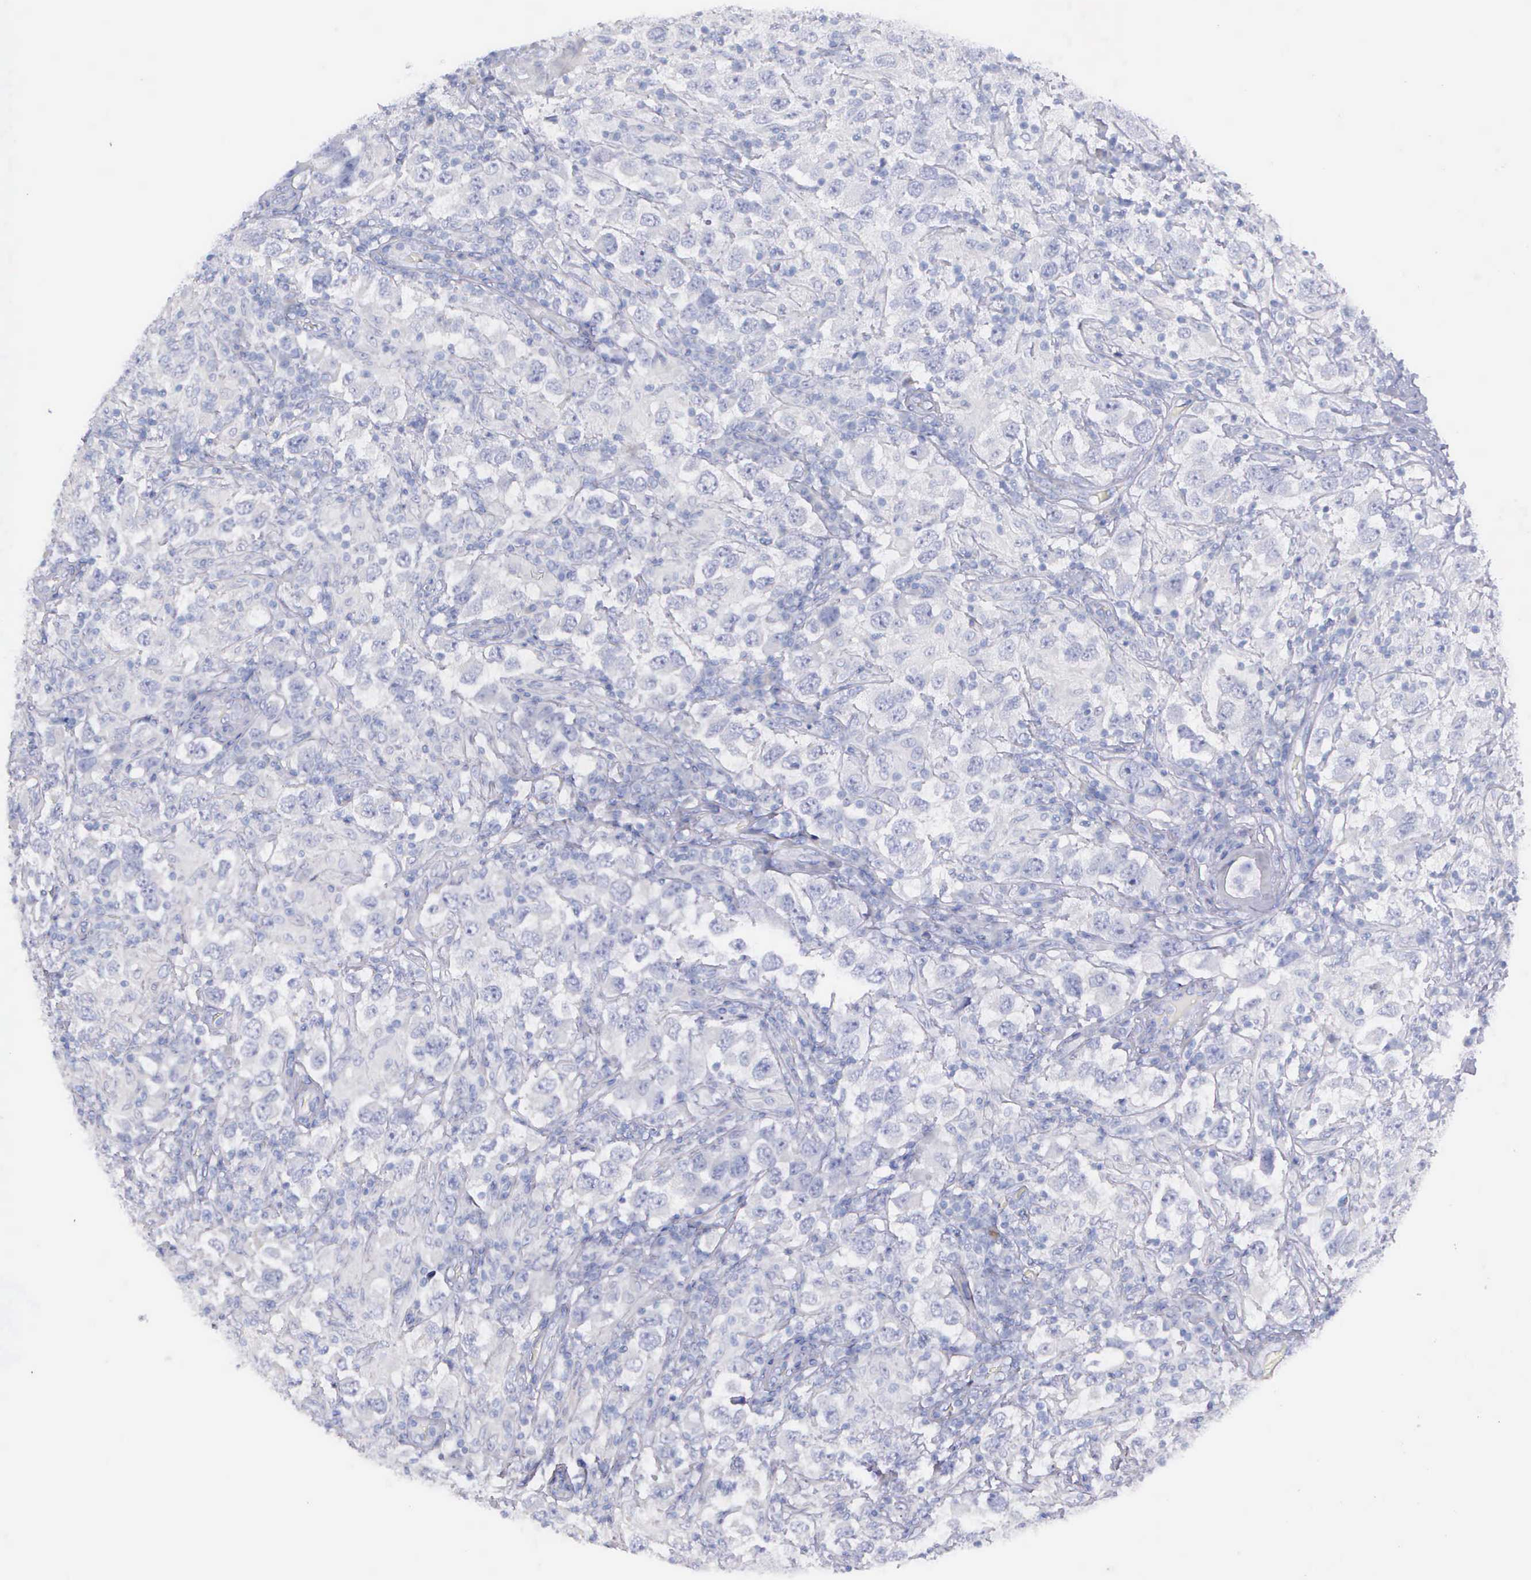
{"staining": {"intensity": "negative", "quantity": "none", "location": "none"}, "tissue": "testis cancer", "cell_type": "Tumor cells", "image_type": "cancer", "snomed": [{"axis": "morphology", "description": "Carcinoma, Embryonal, NOS"}, {"axis": "topography", "description": "Testis"}], "caption": "DAB (3,3'-diaminobenzidine) immunohistochemical staining of testis cancer (embryonal carcinoma) shows no significant staining in tumor cells.", "gene": "THSD7A", "patient": {"sex": "male", "age": 21}}